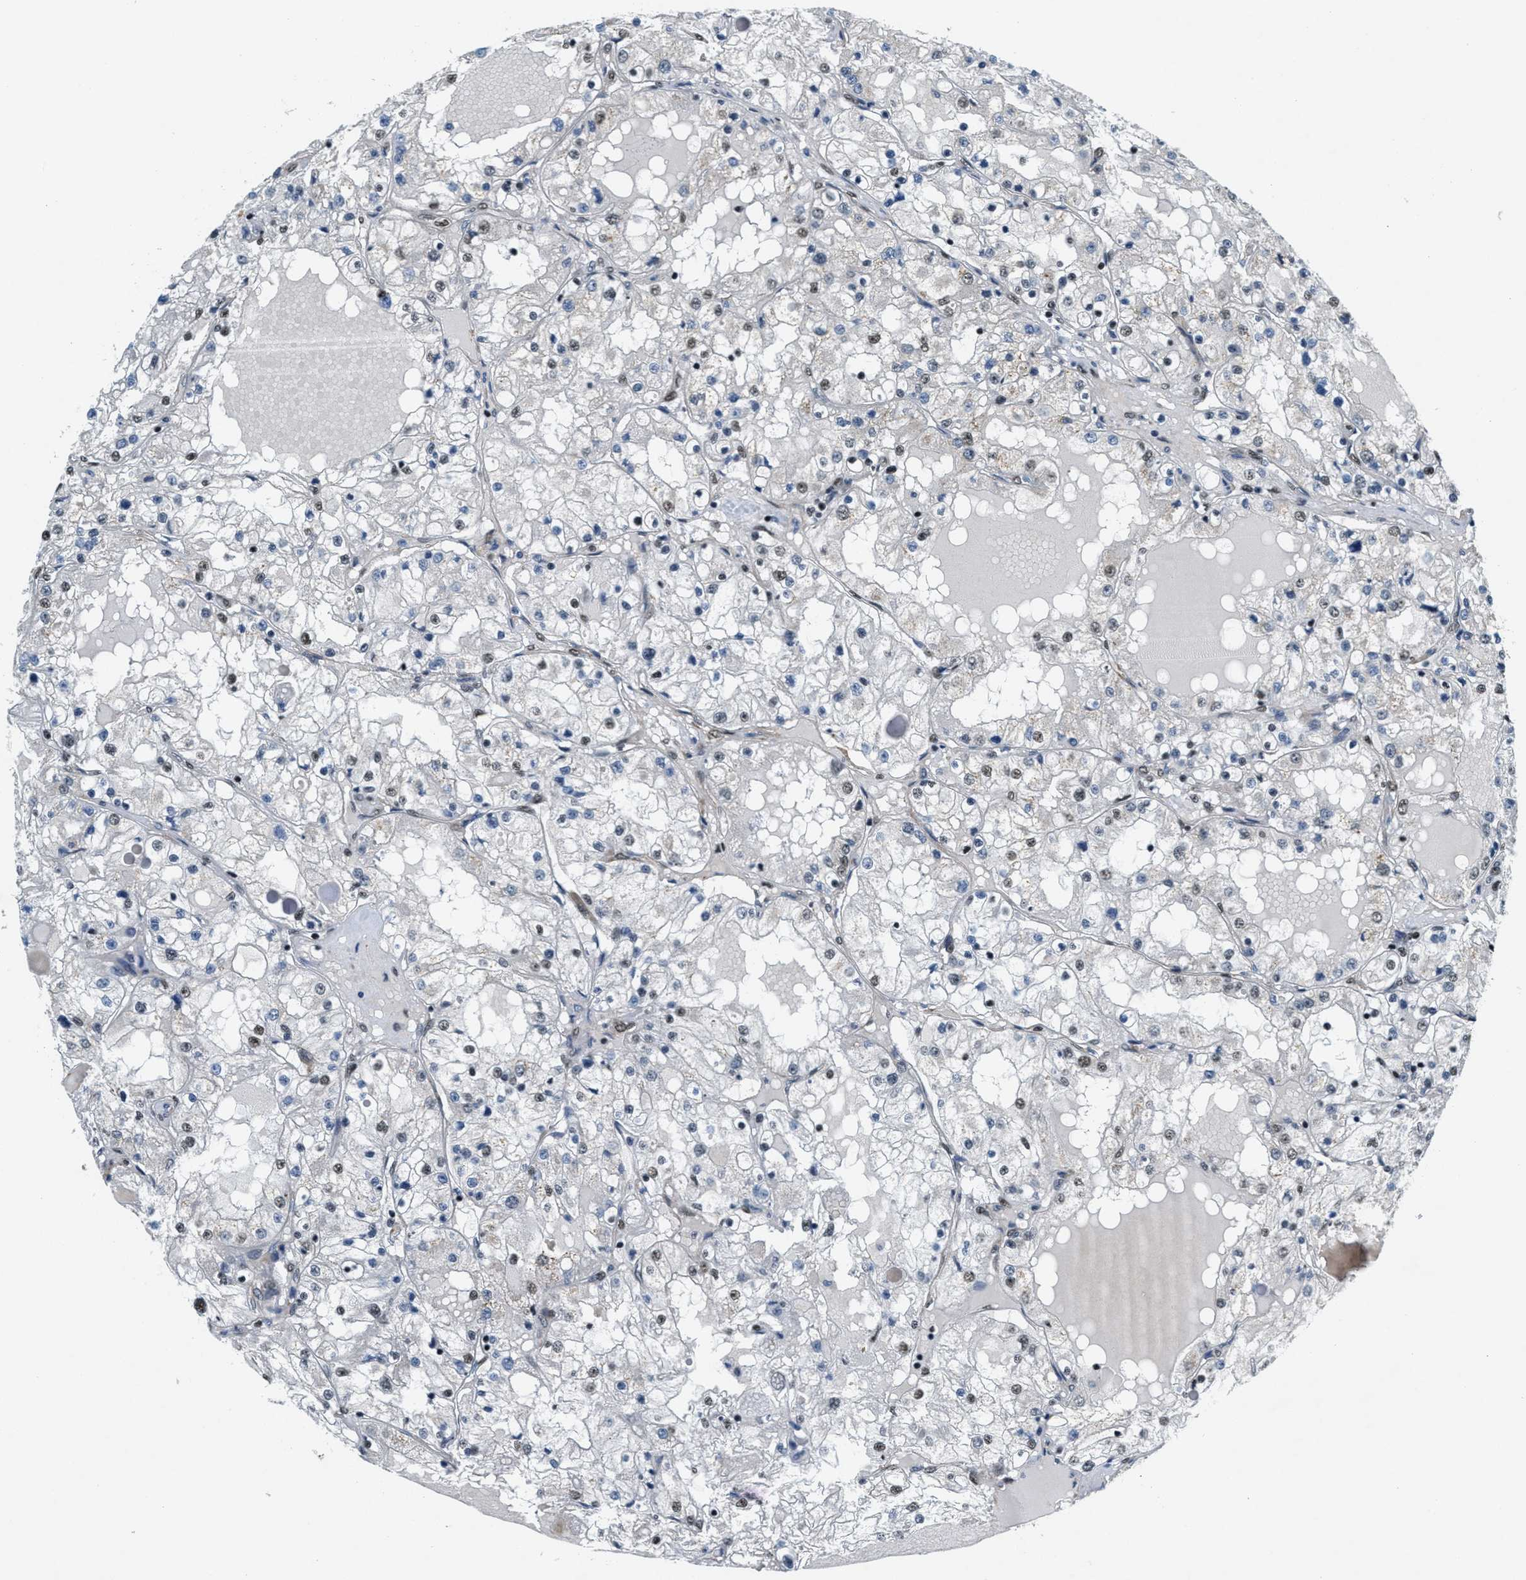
{"staining": {"intensity": "moderate", "quantity": "<25%", "location": "nuclear"}, "tissue": "renal cancer", "cell_type": "Tumor cells", "image_type": "cancer", "snomed": [{"axis": "morphology", "description": "Adenocarcinoma, NOS"}, {"axis": "topography", "description": "Kidney"}], "caption": "Renal cancer (adenocarcinoma) stained with DAB (3,3'-diaminobenzidine) IHC reveals low levels of moderate nuclear expression in about <25% of tumor cells.", "gene": "CFAP36", "patient": {"sex": "male", "age": 68}}